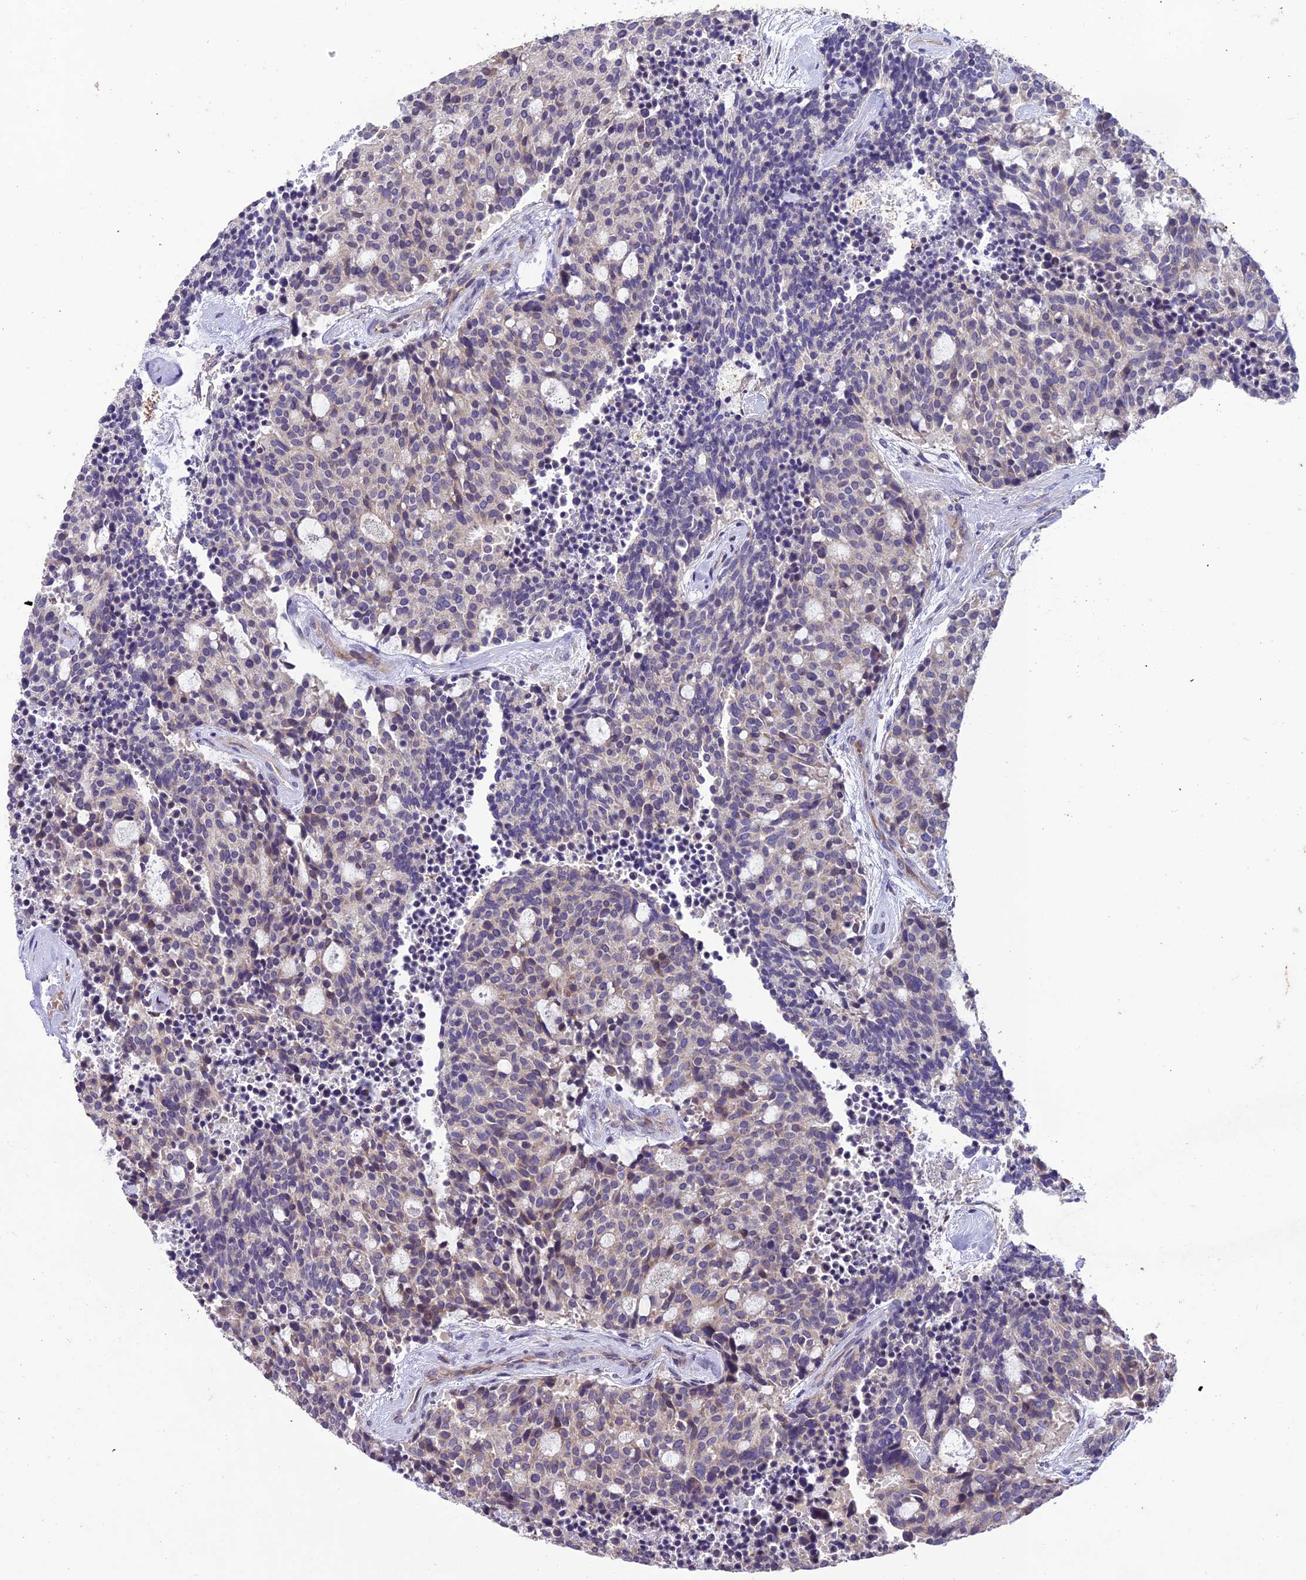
{"staining": {"intensity": "weak", "quantity": "<25%", "location": "cytoplasmic/membranous"}, "tissue": "carcinoid", "cell_type": "Tumor cells", "image_type": "cancer", "snomed": [{"axis": "morphology", "description": "Carcinoid, malignant, NOS"}, {"axis": "topography", "description": "Pancreas"}], "caption": "A high-resolution micrograph shows immunohistochemistry staining of carcinoid (malignant), which reveals no significant staining in tumor cells. (DAB (3,3'-diaminobenzidine) immunohistochemistry (IHC) with hematoxylin counter stain).", "gene": "CENPL", "patient": {"sex": "female", "age": 54}}